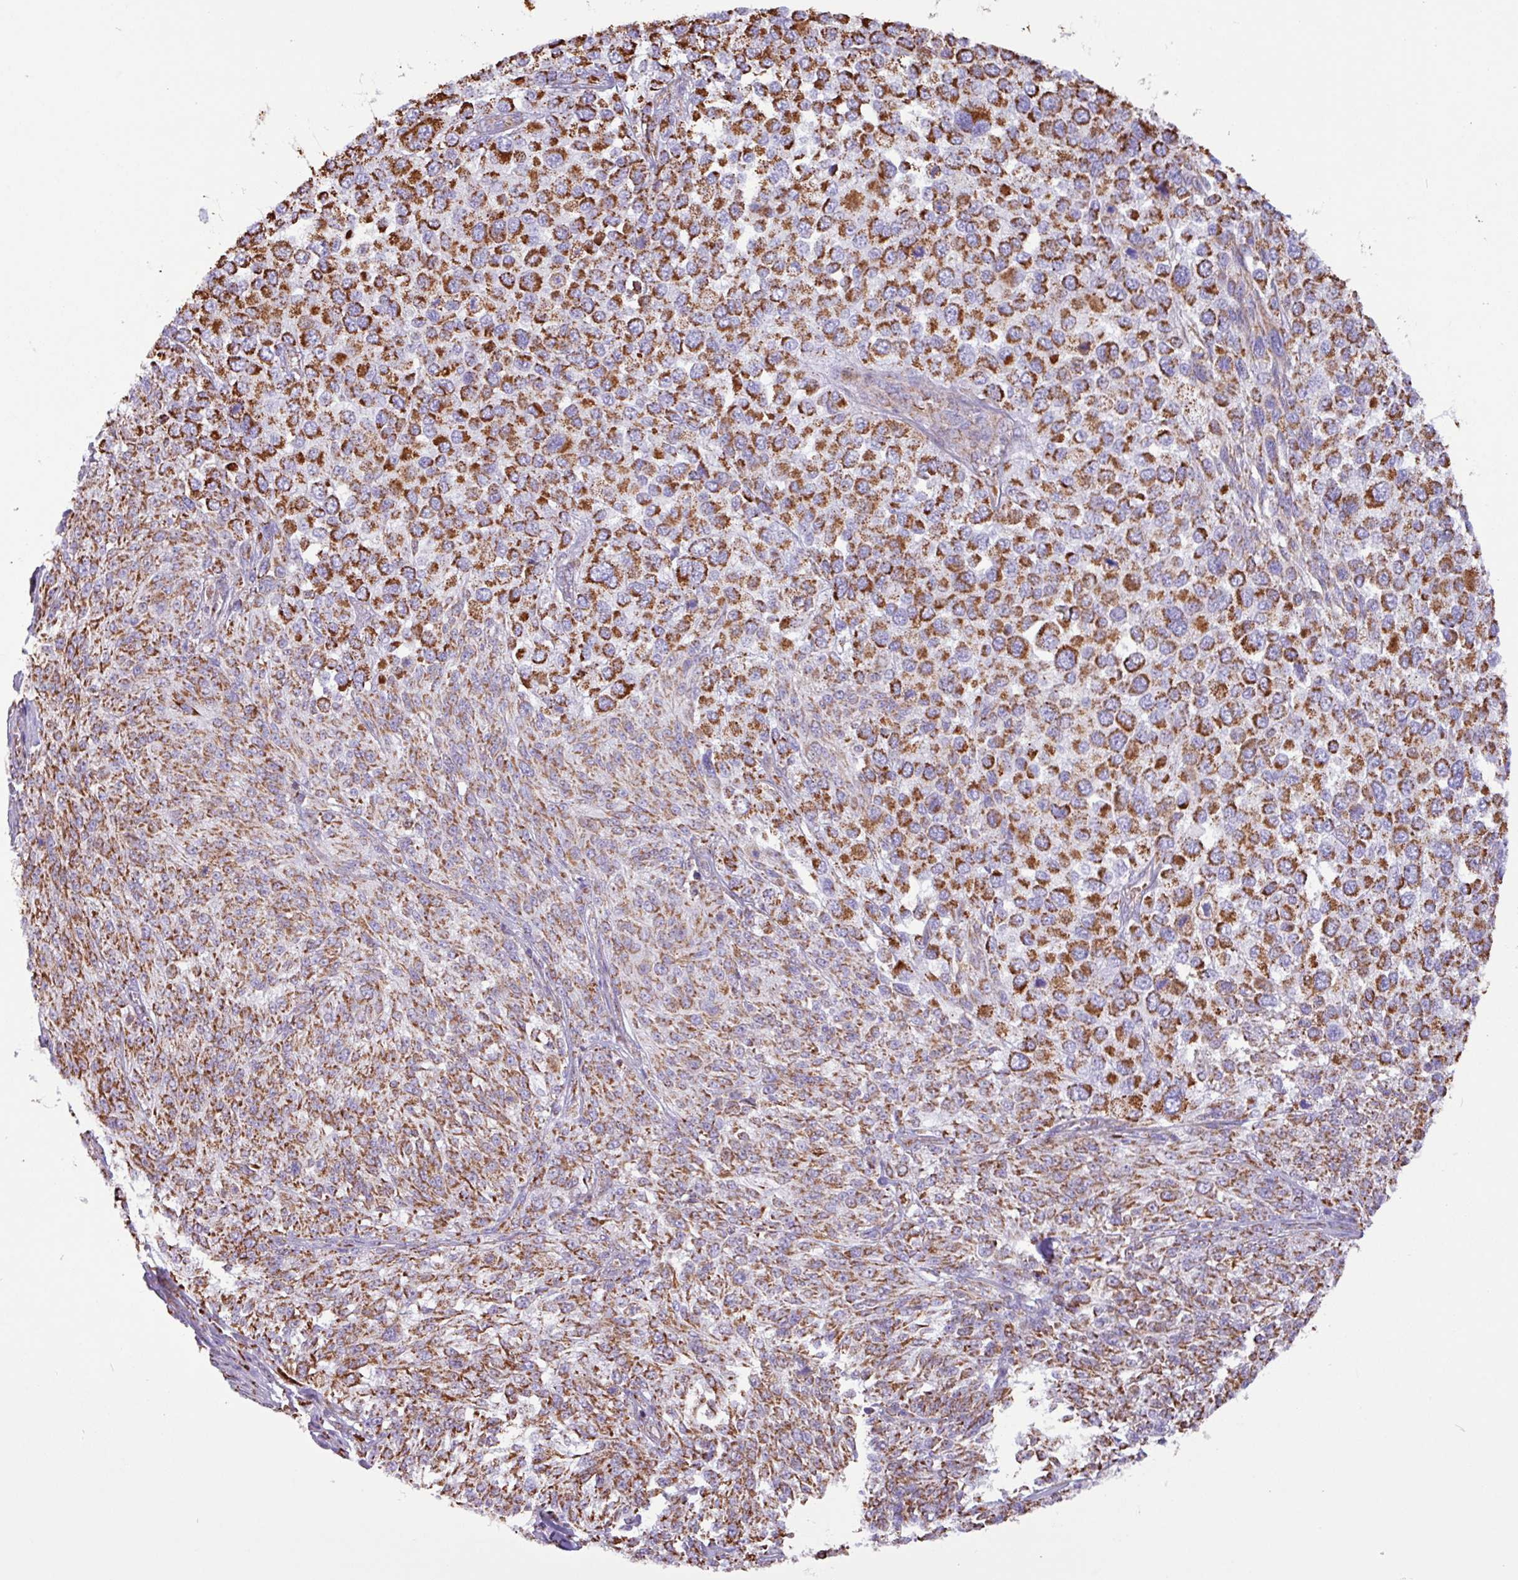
{"staining": {"intensity": "moderate", "quantity": ">75%", "location": "cytoplasmic/membranous"}, "tissue": "melanoma", "cell_type": "Tumor cells", "image_type": "cancer", "snomed": [{"axis": "morphology", "description": "Malignant melanoma, NOS"}, {"axis": "topography", "description": "Skin of trunk"}], "caption": "Protein positivity by immunohistochemistry displays moderate cytoplasmic/membranous expression in approximately >75% of tumor cells in melanoma.", "gene": "RTL3", "patient": {"sex": "male", "age": 71}}